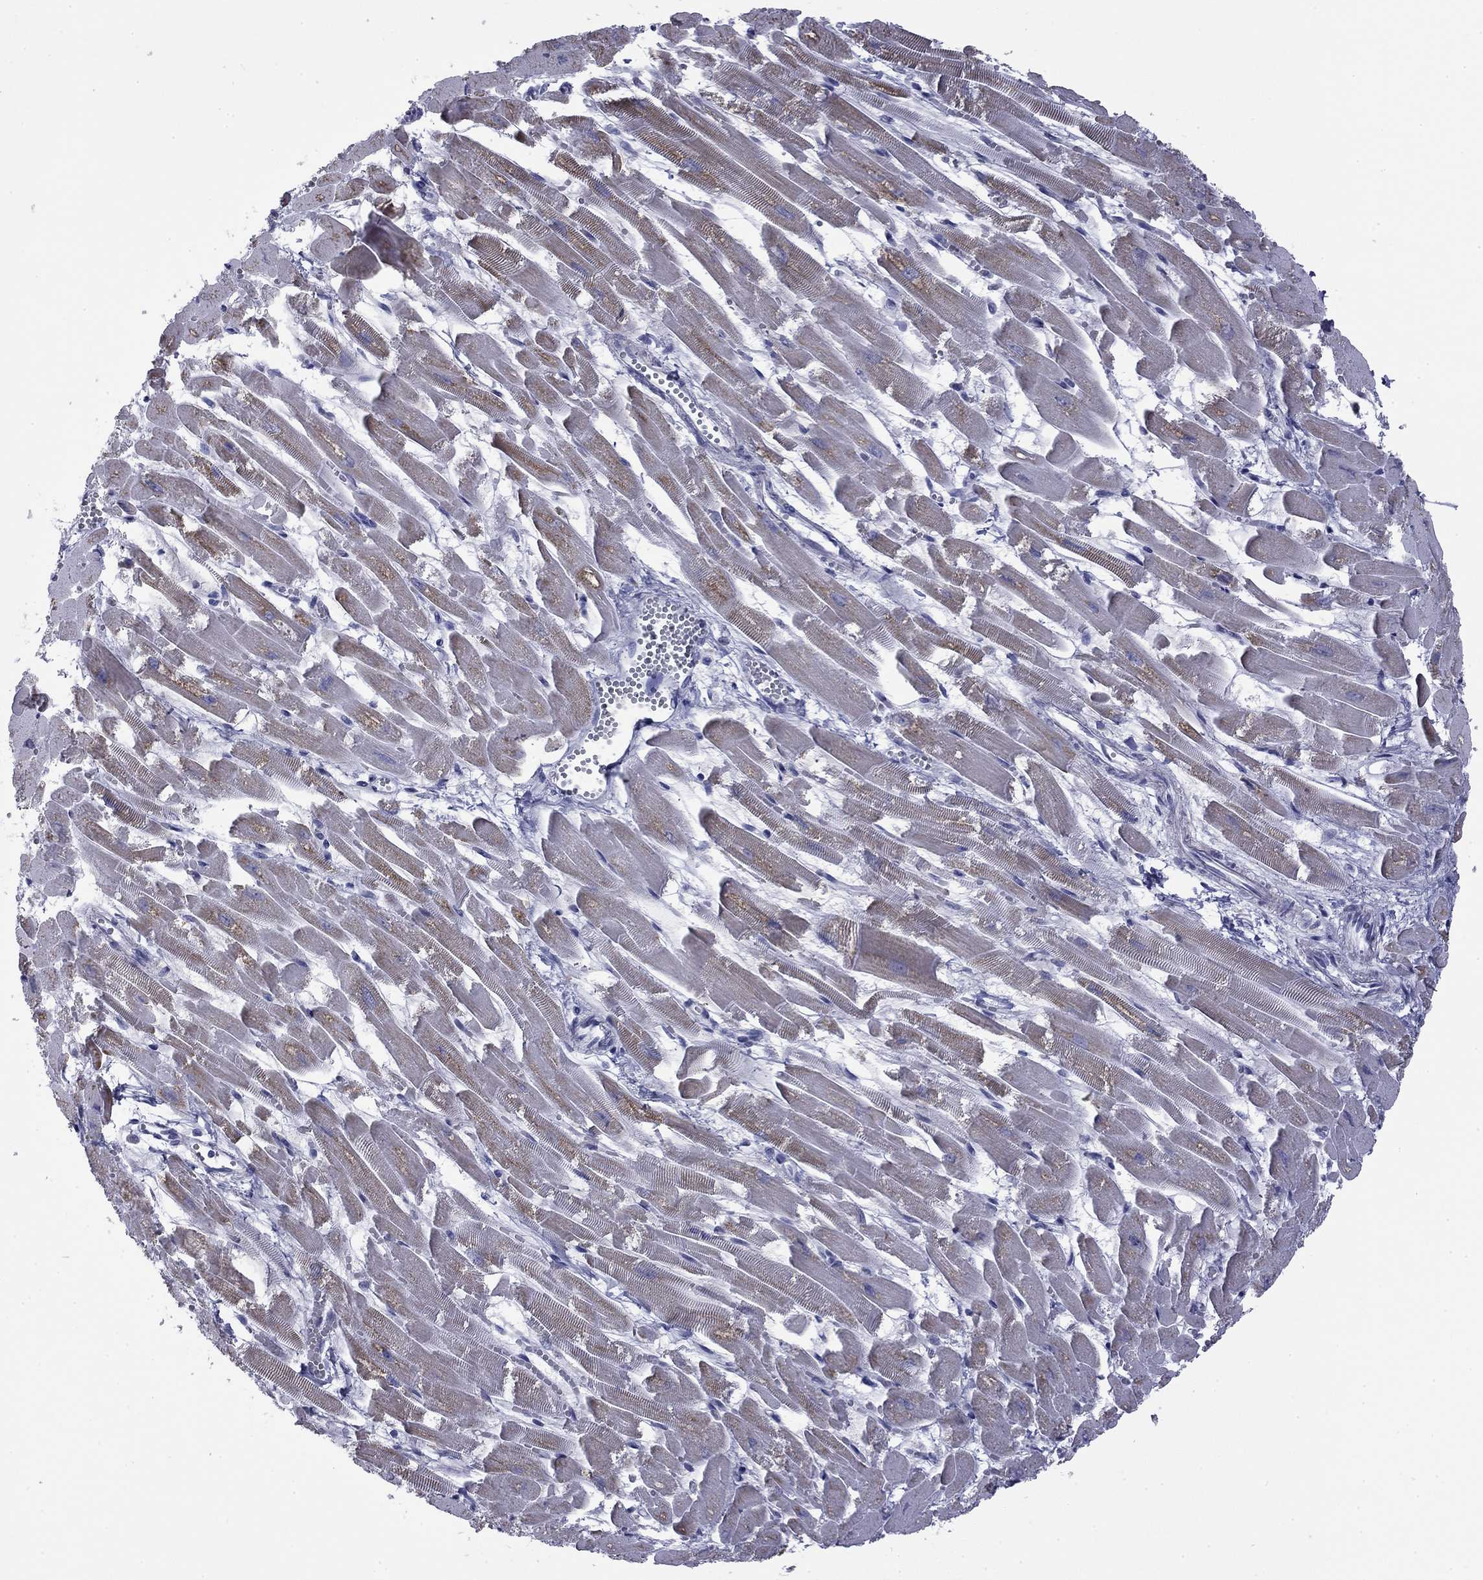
{"staining": {"intensity": "moderate", "quantity": "25%-75%", "location": "cytoplasmic/membranous"}, "tissue": "heart muscle", "cell_type": "Cardiomyocytes", "image_type": "normal", "snomed": [{"axis": "morphology", "description": "Normal tissue, NOS"}, {"axis": "topography", "description": "Heart"}], "caption": "Immunohistochemistry (IHC) micrograph of unremarkable heart muscle stained for a protein (brown), which exhibits medium levels of moderate cytoplasmic/membranous positivity in approximately 25%-75% of cardiomyocytes.", "gene": "ZP2", "patient": {"sex": "female", "age": 52}}